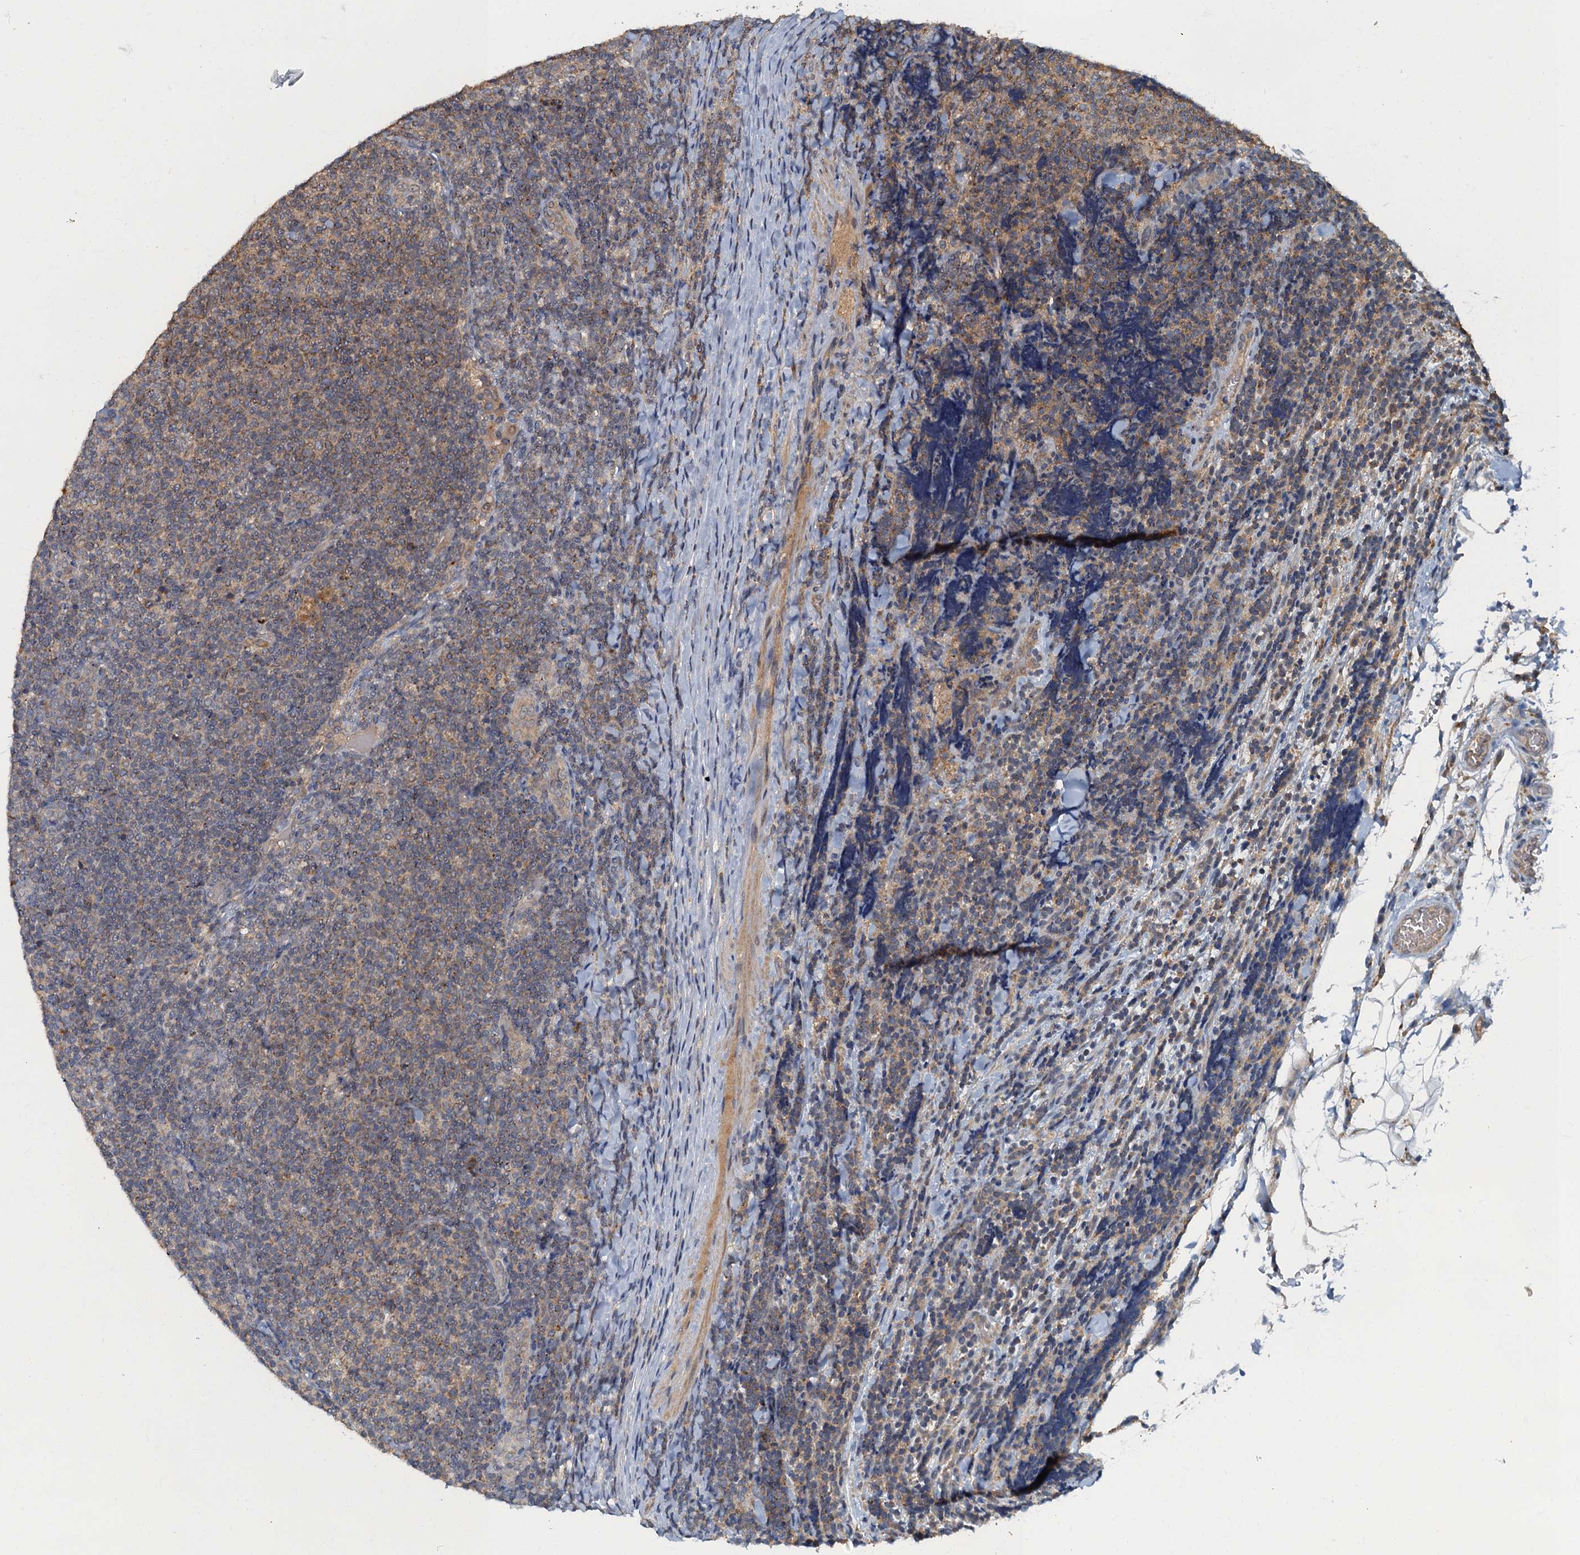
{"staining": {"intensity": "weak", "quantity": ">75%", "location": "cytoplasmic/membranous"}, "tissue": "lymphoma", "cell_type": "Tumor cells", "image_type": "cancer", "snomed": [{"axis": "morphology", "description": "Malignant lymphoma, non-Hodgkin's type, Low grade"}, {"axis": "topography", "description": "Lymph node"}], "caption": "Human lymphoma stained with a protein marker demonstrates weak staining in tumor cells.", "gene": "WDCP", "patient": {"sex": "male", "age": 66}}